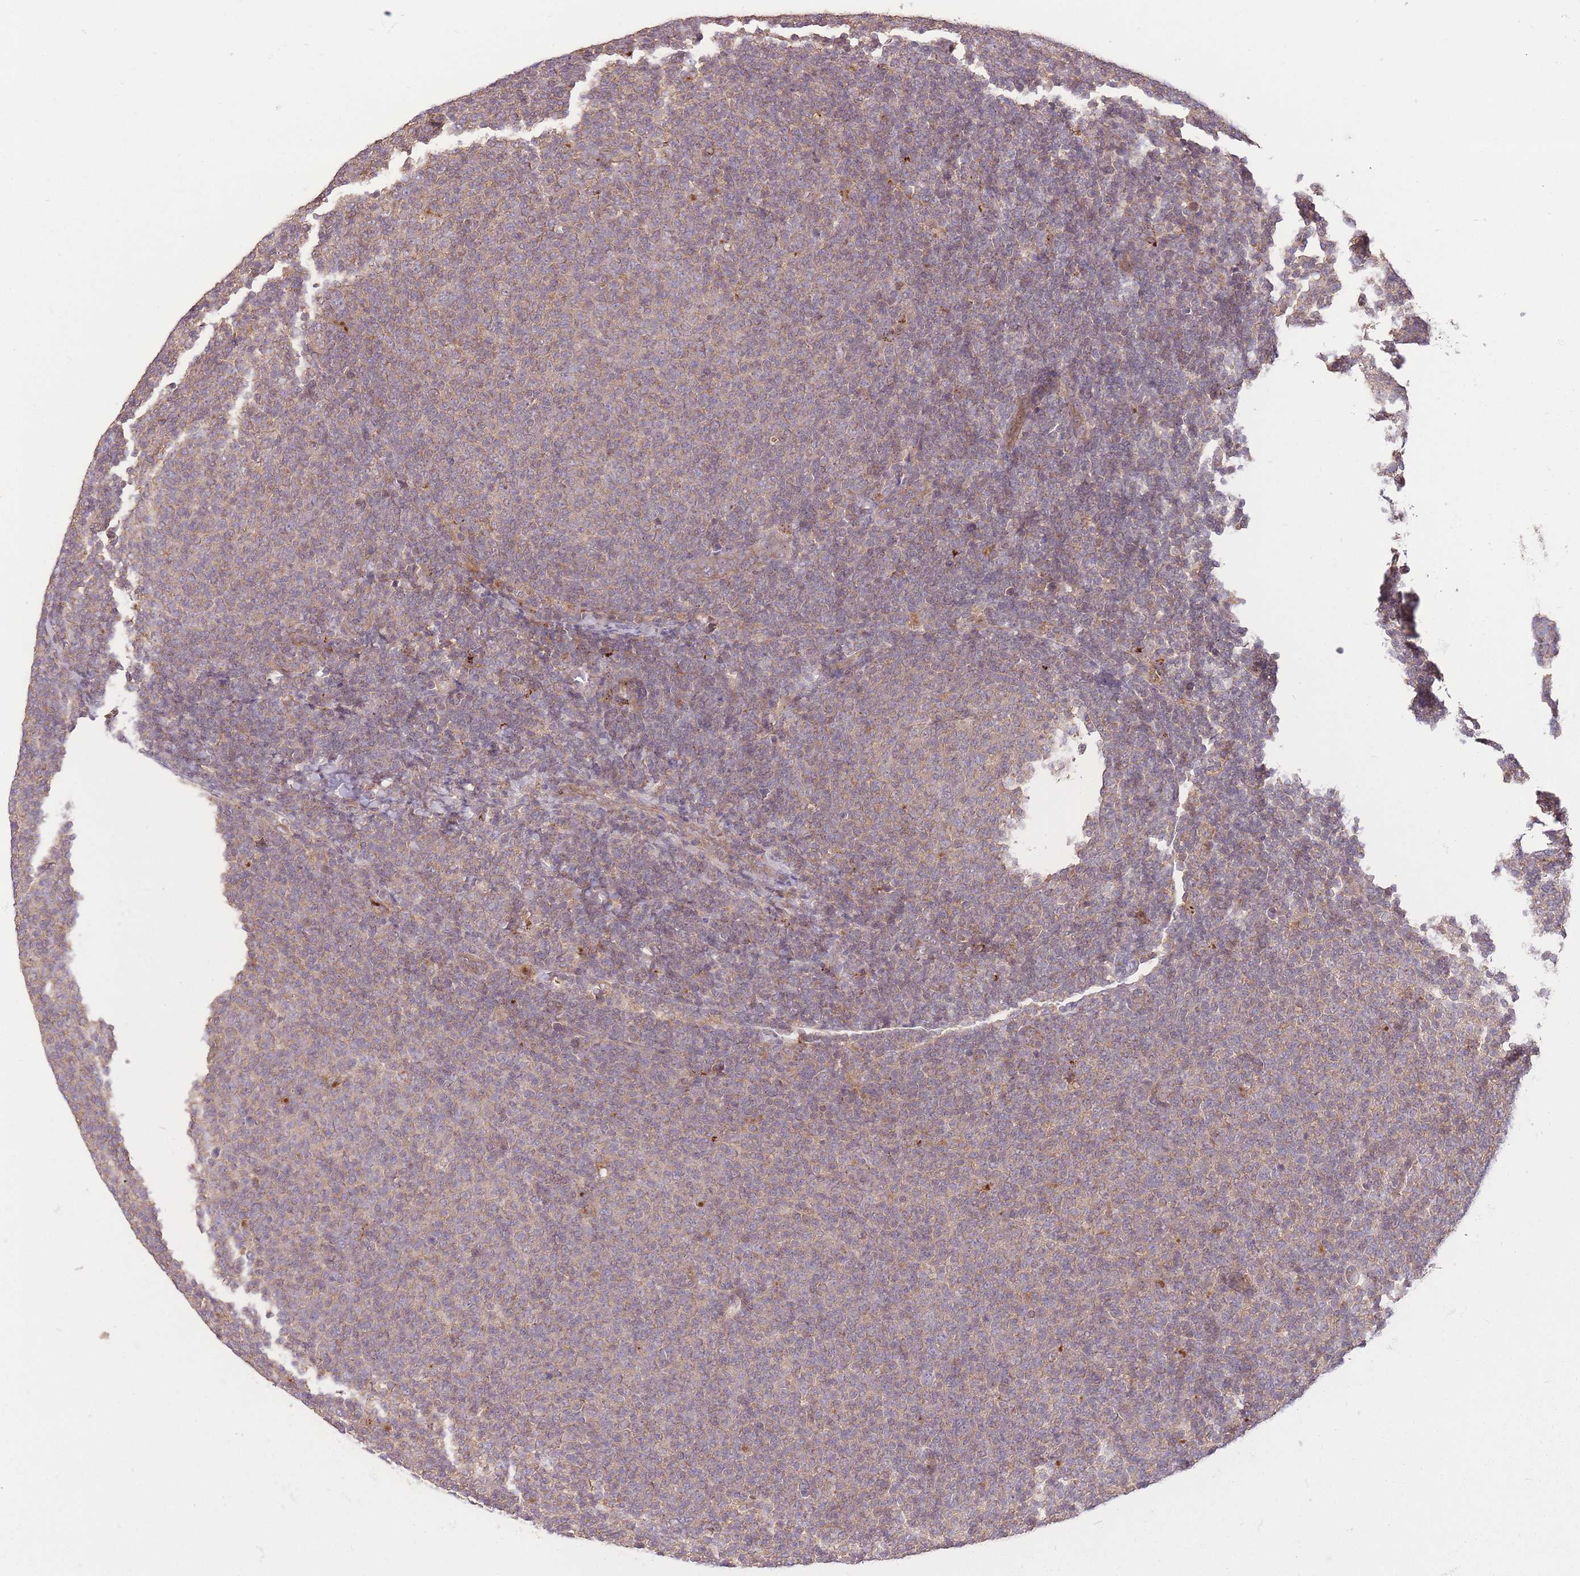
{"staining": {"intensity": "weak", "quantity": "25%-75%", "location": "cytoplasmic/membranous"}, "tissue": "lymphoma", "cell_type": "Tumor cells", "image_type": "cancer", "snomed": [{"axis": "morphology", "description": "Malignant lymphoma, non-Hodgkin's type, Low grade"}, {"axis": "topography", "description": "Lymph node"}], "caption": "Immunohistochemistry (IHC) (DAB (3,3'-diaminobenzidine)) staining of malignant lymphoma, non-Hodgkin's type (low-grade) displays weak cytoplasmic/membranous protein staining in about 25%-75% of tumor cells.", "gene": "POLR3F", "patient": {"sex": "male", "age": 66}}